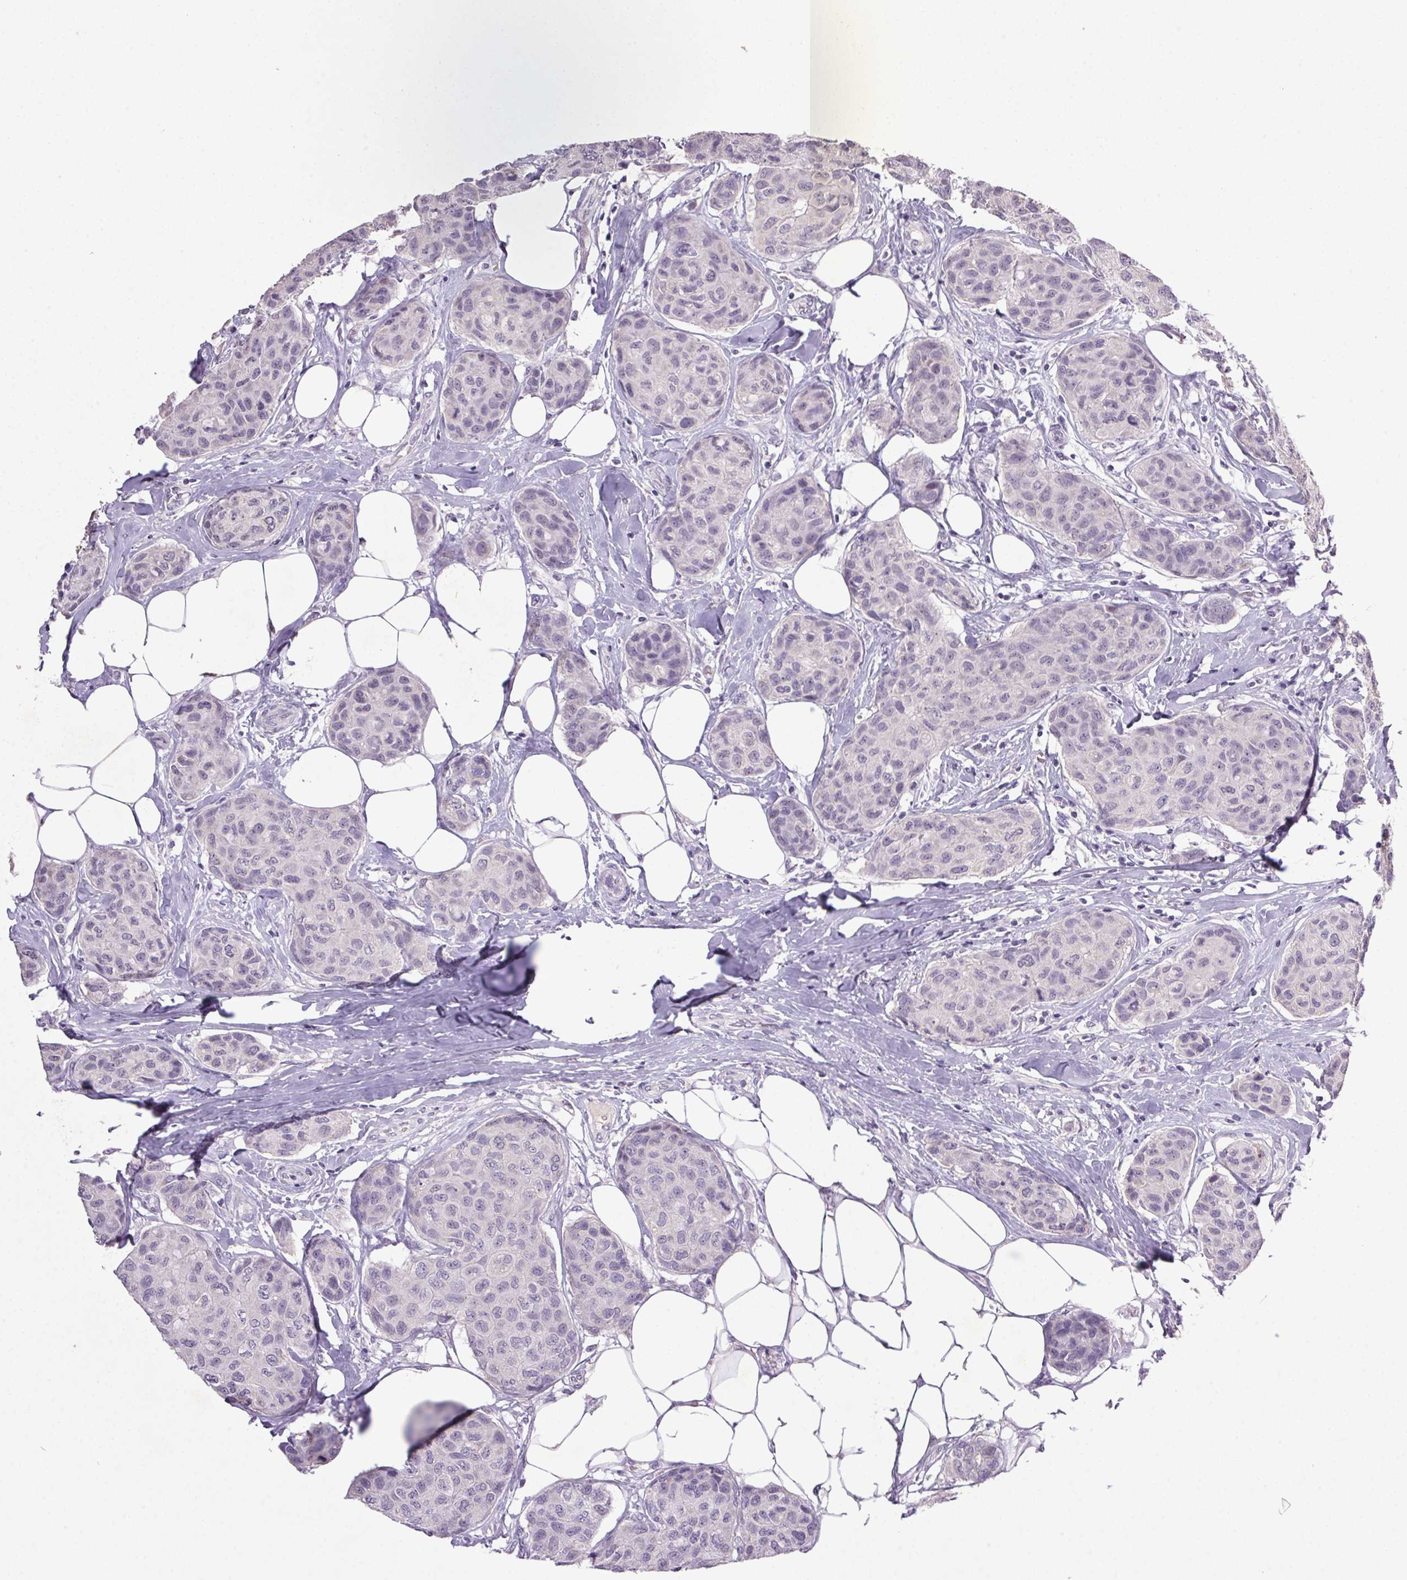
{"staining": {"intensity": "negative", "quantity": "none", "location": "none"}, "tissue": "breast cancer", "cell_type": "Tumor cells", "image_type": "cancer", "snomed": [{"axis": "morphology", "description": "Duct carcinoma"}, {"axis": "topography", "description": "Breast"}], "caption": "Immunohistochemistry photomicrograph of neoplastic tissue: human breast cancer (invasive ductal carcinoma) stained with DAB displays no significant protein staining in tumor cells.", "gene": "TRDN", "patient": {"sex": "female", "age": 80}}